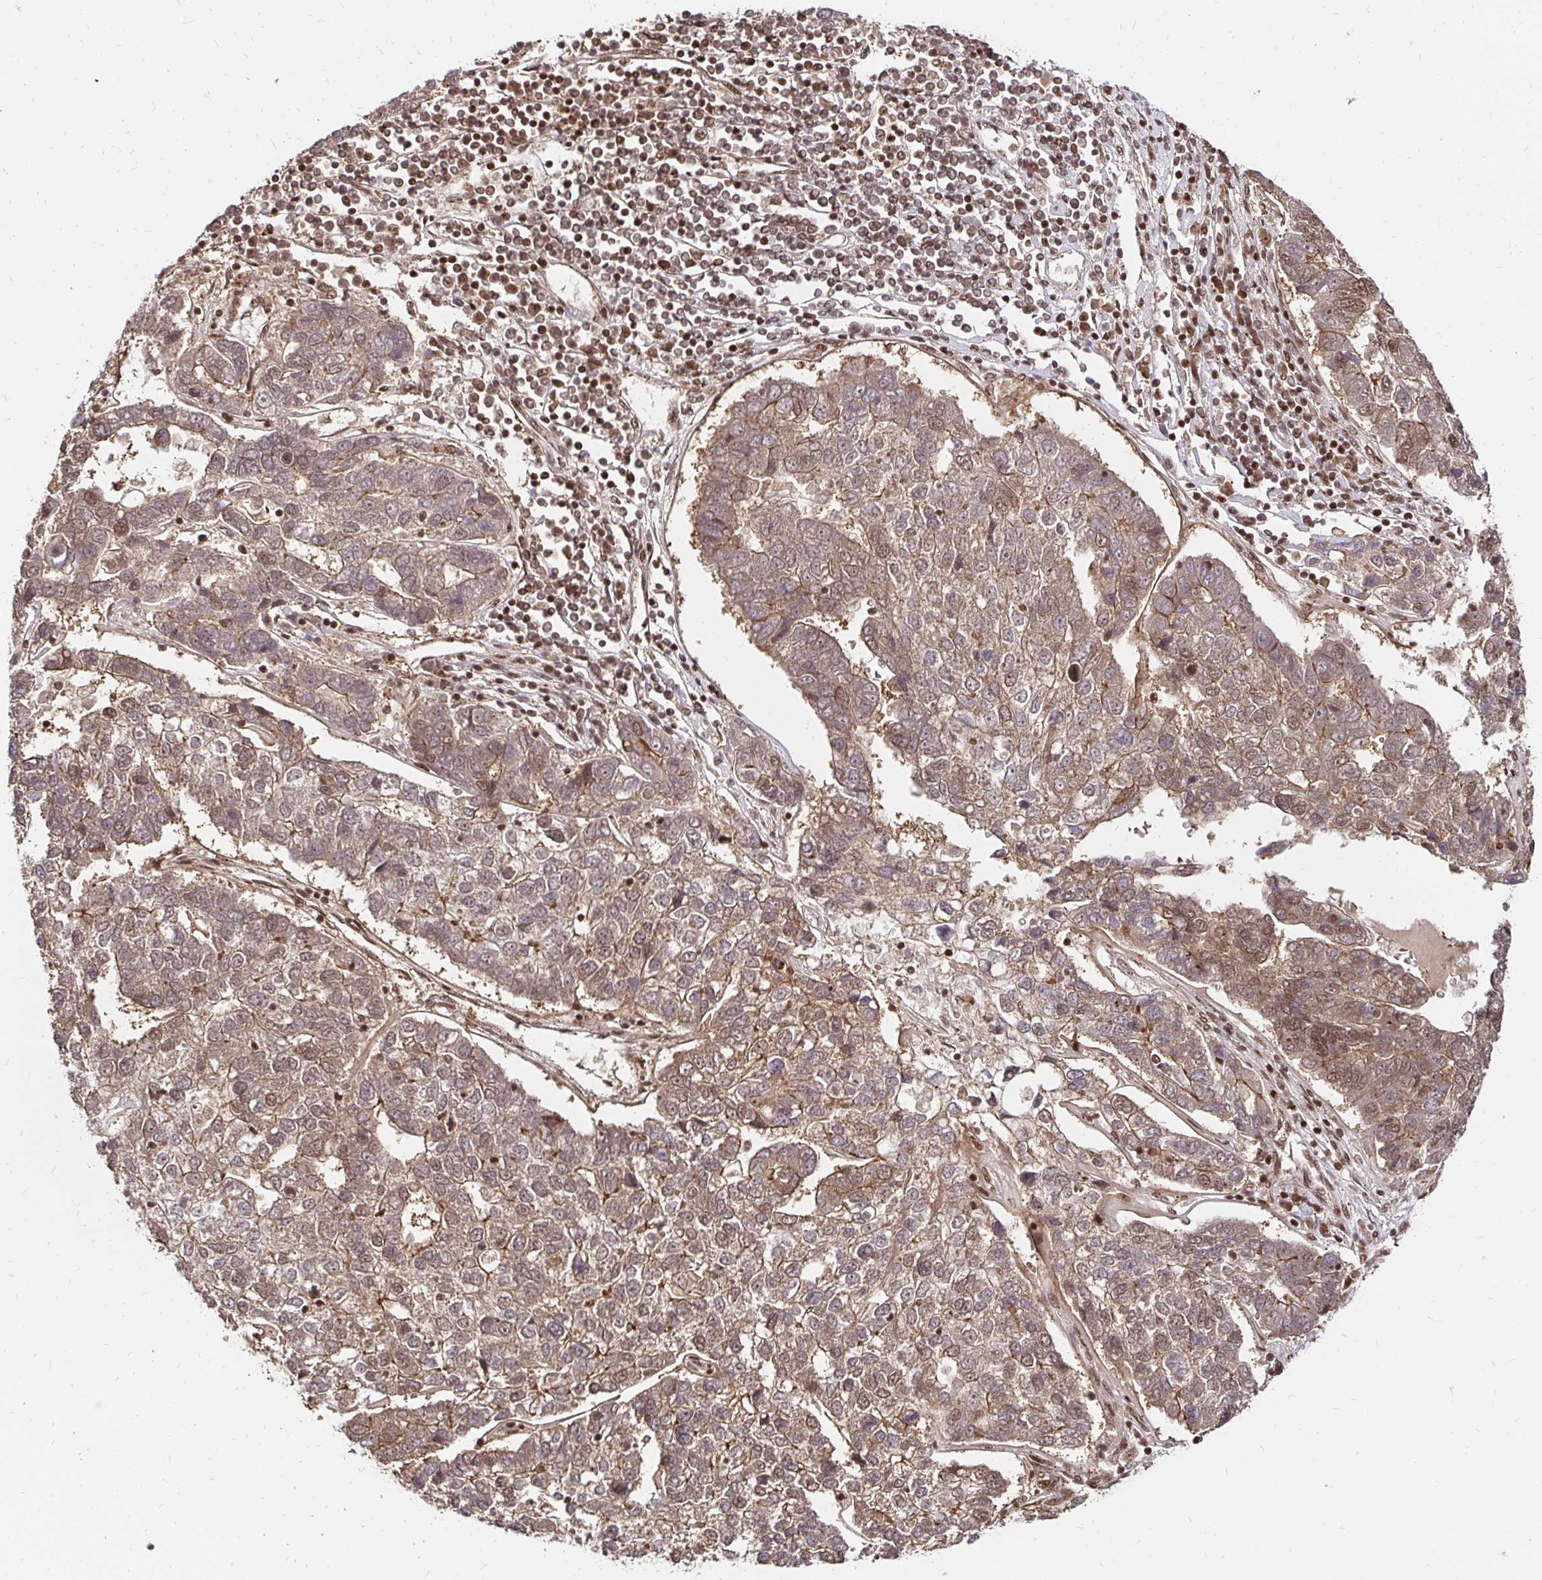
{"staining": {"intensity": "moderate", "quantity": ">75%", "location": "cytoplasmic/membranous,nuclear"}, "tissue": "pancreatic cancer", "cell_type": "Tumor cells", "image_type": "cancer", "snomed": [{"axis": "morphology", "description": "Adenocarcinoma, NOS"}, {"axis": "topography", "description": "Pancreas"}], "caption": "Pancreatic cancer was stained to show a protein in brown. There is medium levels of moderate cytoplasmic/membranous and nuclear expression in about >75% of tumor cells. The staining is performed using DAB brown chromogen to label protein expression. The nuclei are counter-stained blue using hematoxylin.", "gene": "GLYR1", "patient": {"sex": "female", "age": 61}}